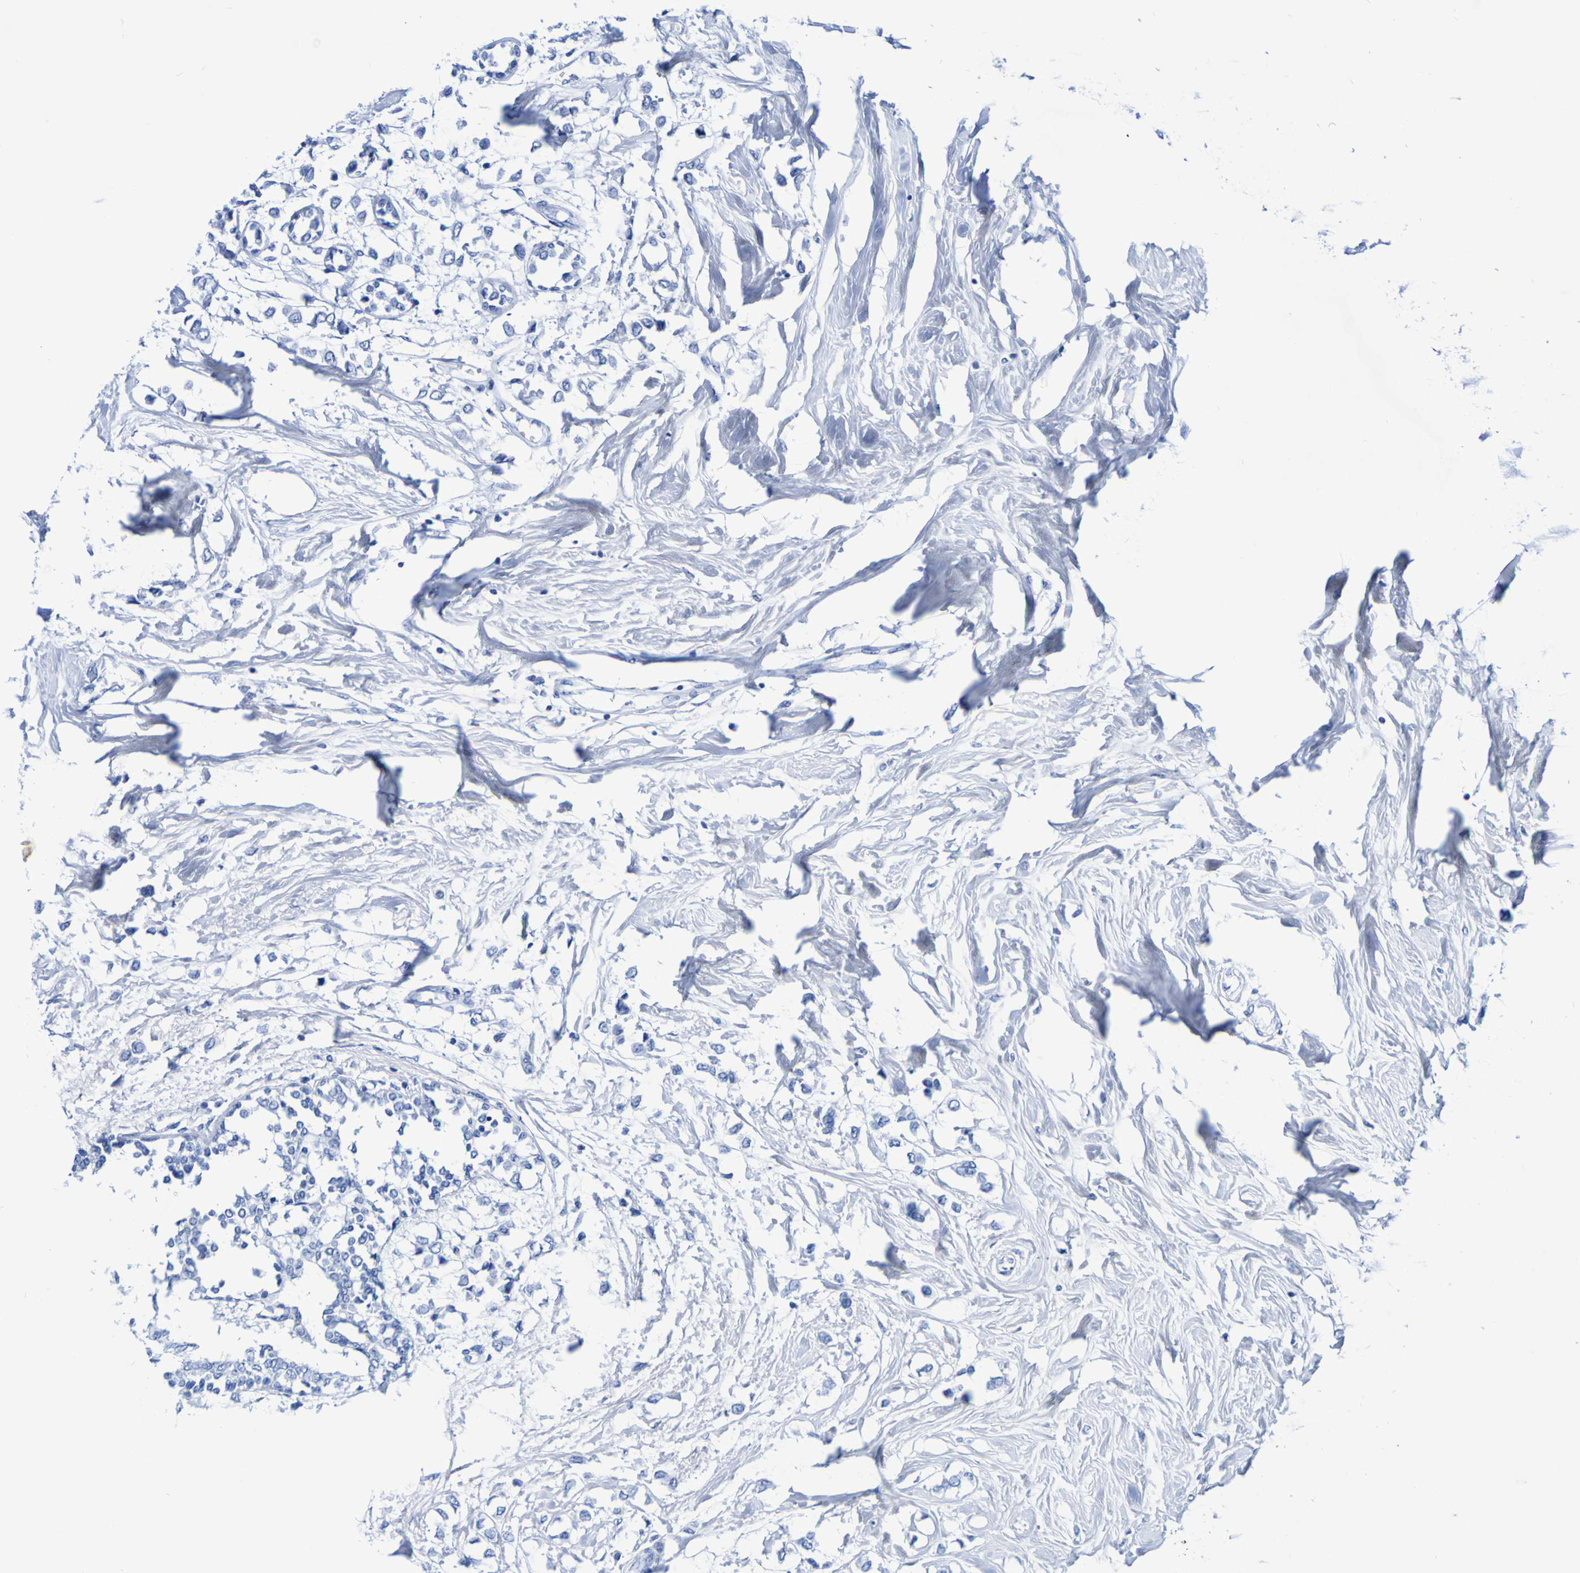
{"staining": {"intensity": "negative", "quantity": "none", "location": "none"}, "tissue": "breast cancer", "cell_type": "Tumor cells", "image_type": "cancer", "snomed": [{"axis": "morphology", "description": "Lobular carcinoma"}, {"axis": "topography", "description": "Breast"}], "caption": "IHC histopathology image of human breast cancer (lobular carcinoma) stained for a protein (brown), which exhibits no staining in tumor cells. (IHC, brightfield microscopy, high magnification).", "gene": "DPEP1", "patient": {"sex": "female", "age": 51}}